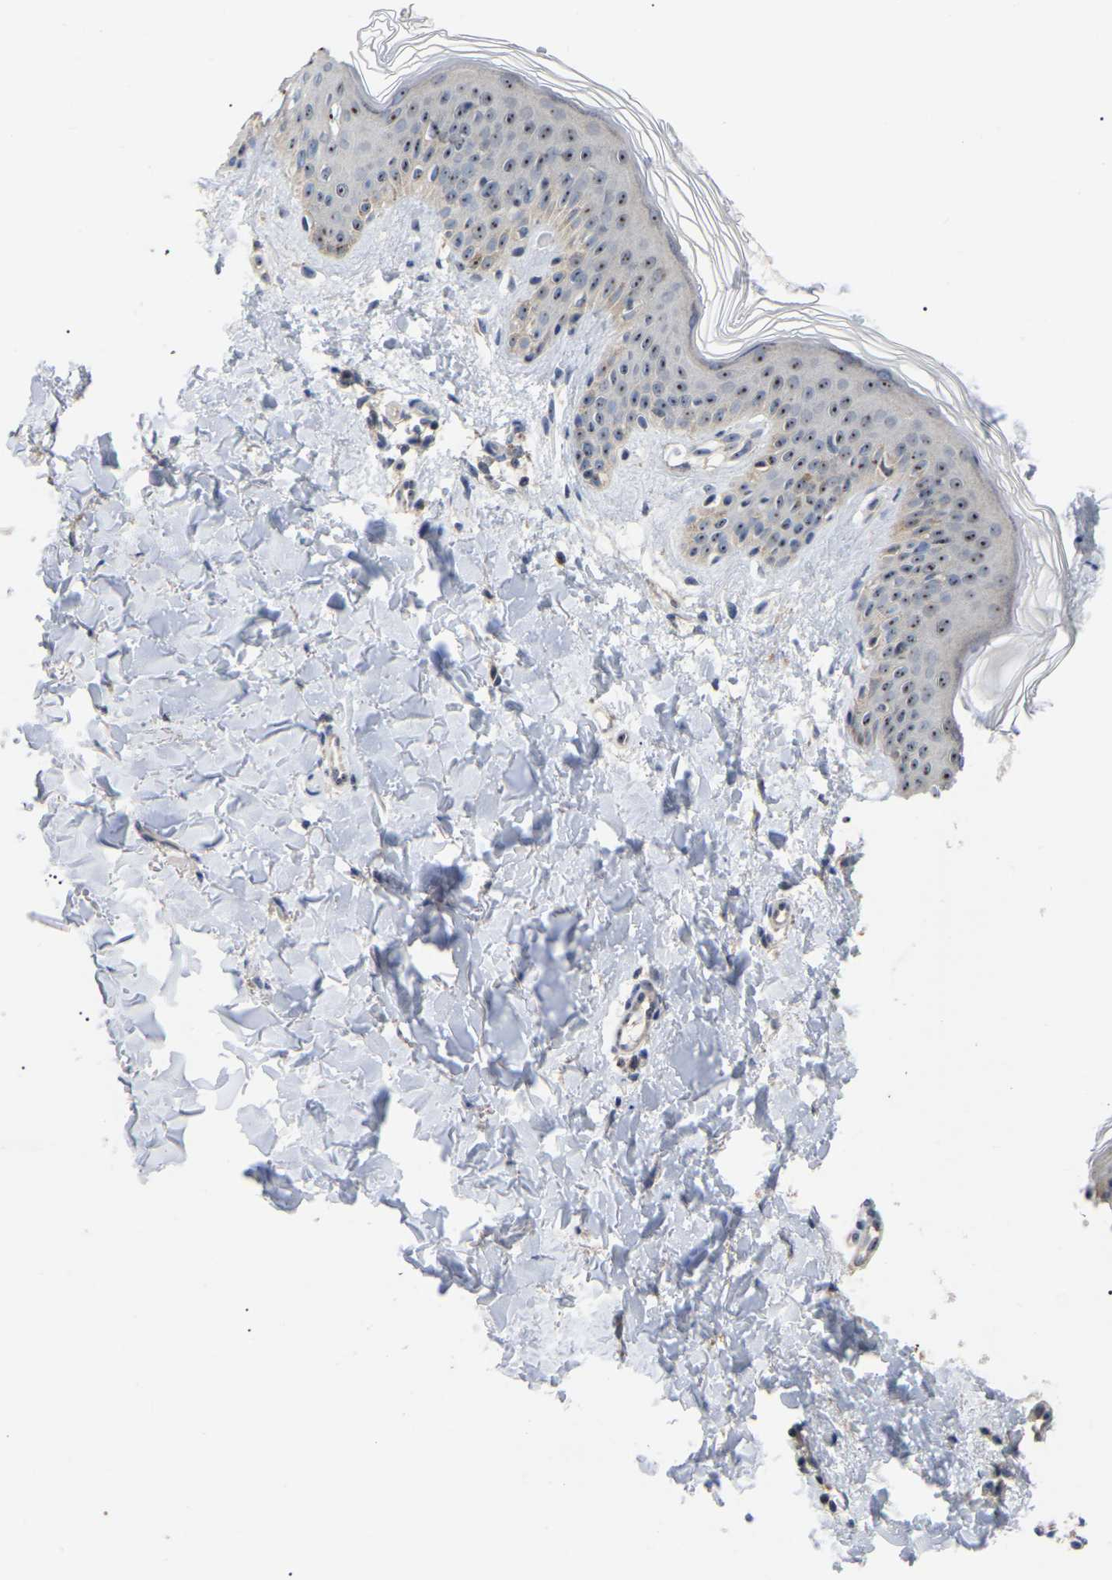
{"staining": {"intensity": "weak", "quantity": "25%-75%", "location": "nuclear"}, "tissue": "skin", "cell_type": "Fibroblasts", "image_type": "normal", "snomed": [{"axis": "morphology", "description": "Normal tissue, NOS"}, {"axis": "topography", "description": "Skin"}], "caption": "Protein analysis of benign skin exhibits weak nuclear expression in about 25%-75% of fibroblasts. (brown staining indicates protein expression, while blue staining denotes nuclei).", "gene": "NOP53", "patient": {"sex": "male", "age": 40}}